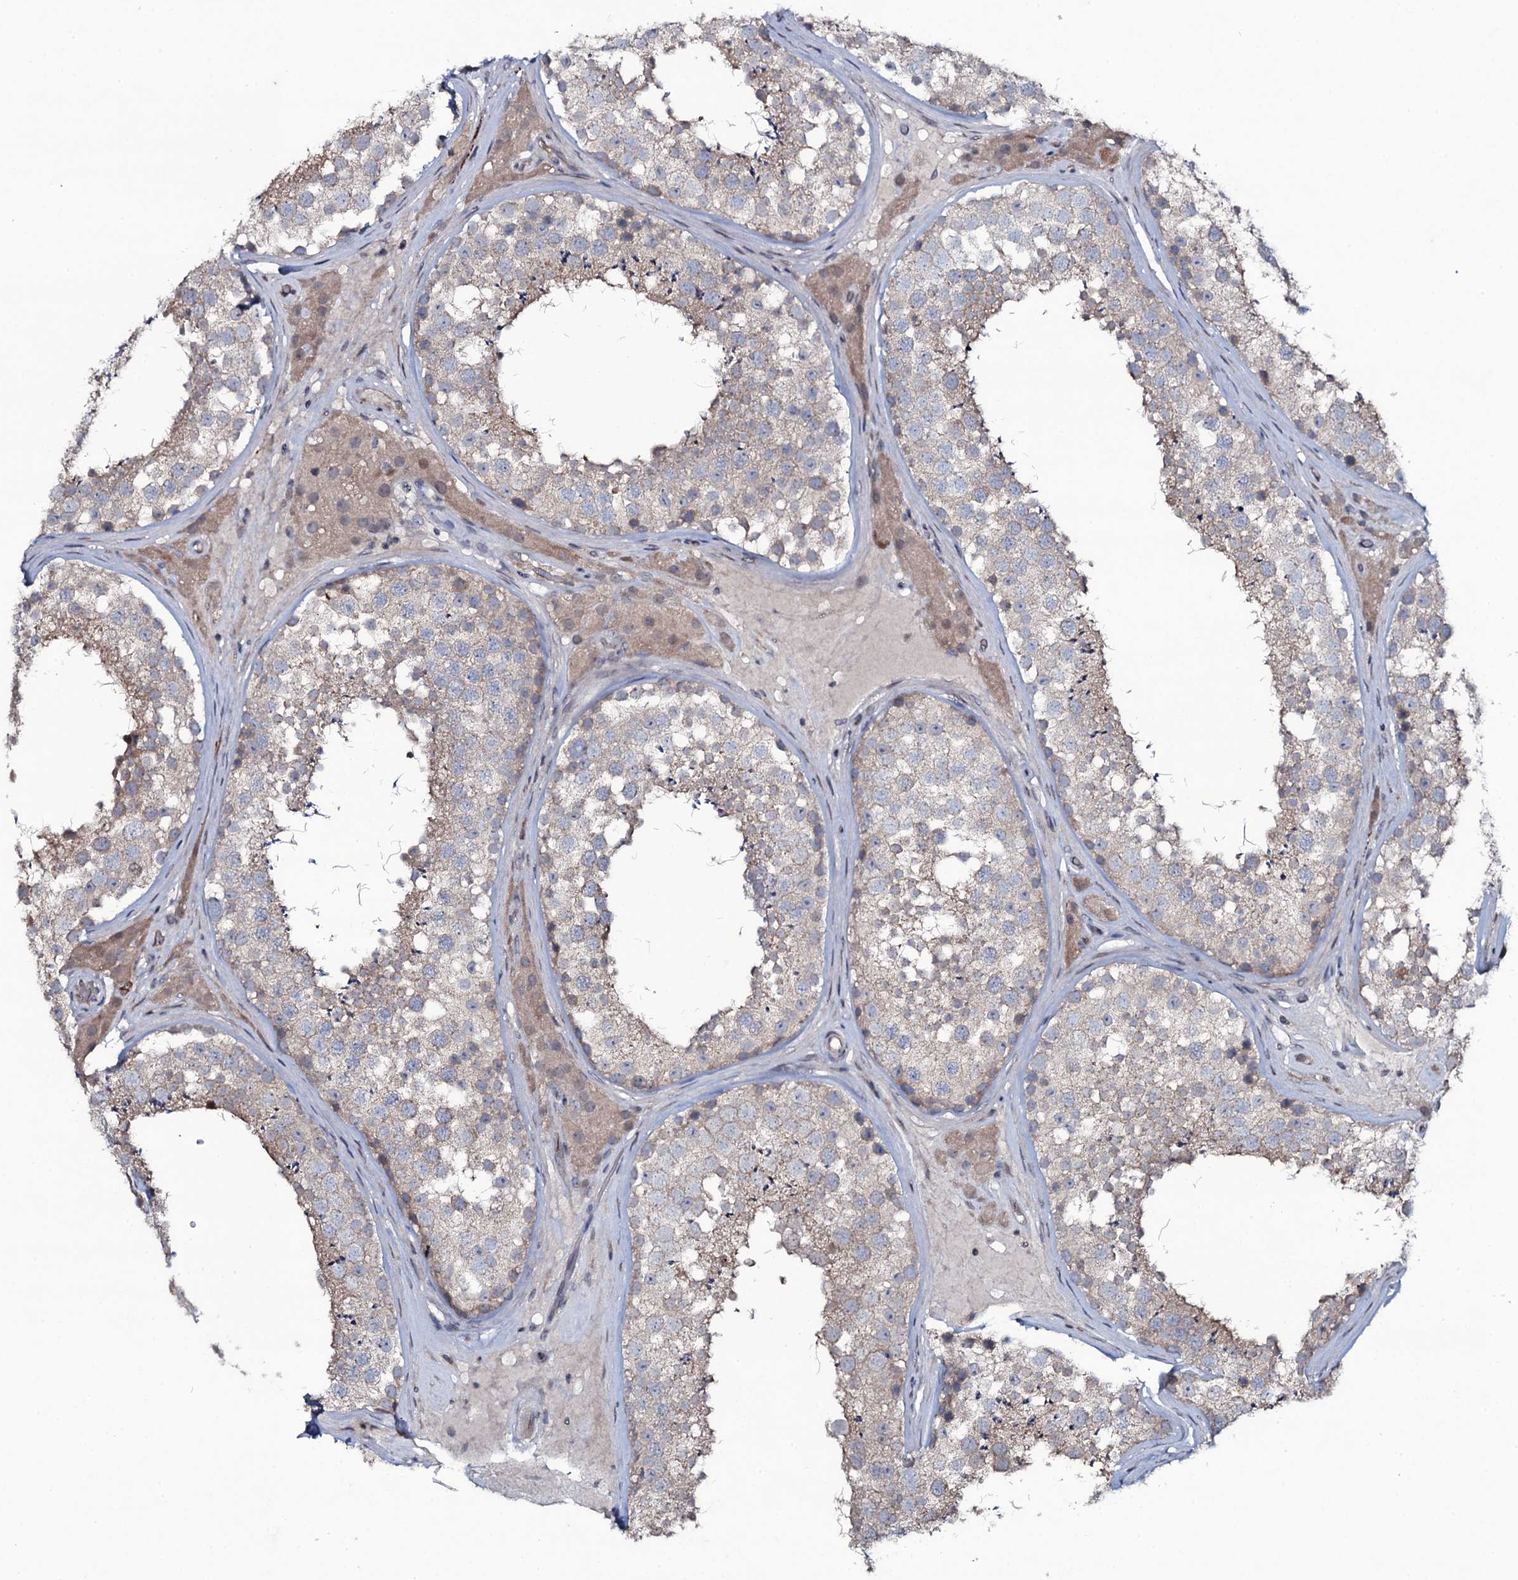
{"staining": {"intensity": "weak", "quantity": "25%-75%", "location": "cytoplasmic/membranous"}, "tissue": "testis", "cell_type": "Cells in seminiferous ducts", "image_type": "normal", "snomed": [{"axis": "morphology", "description": "Normal tissue, NOS"}, {"axis": "topography", "description": "Testis"}], "caption": "IHC staining of normal testis, which exhibits low levels of weak cytoplasmic/membranous expression in about 25%-75% of cells in seminiferous ducts indicating weak cytoplasmic/membranous protein expression. The staining was performed using DAB (3,3'-diaminobenzidine) (brown) for protein detection and nuclei were counterstained in hematoxylin (blue).", "gene": "SNAP23", "patient": {"sex": "male", "age": 46}}